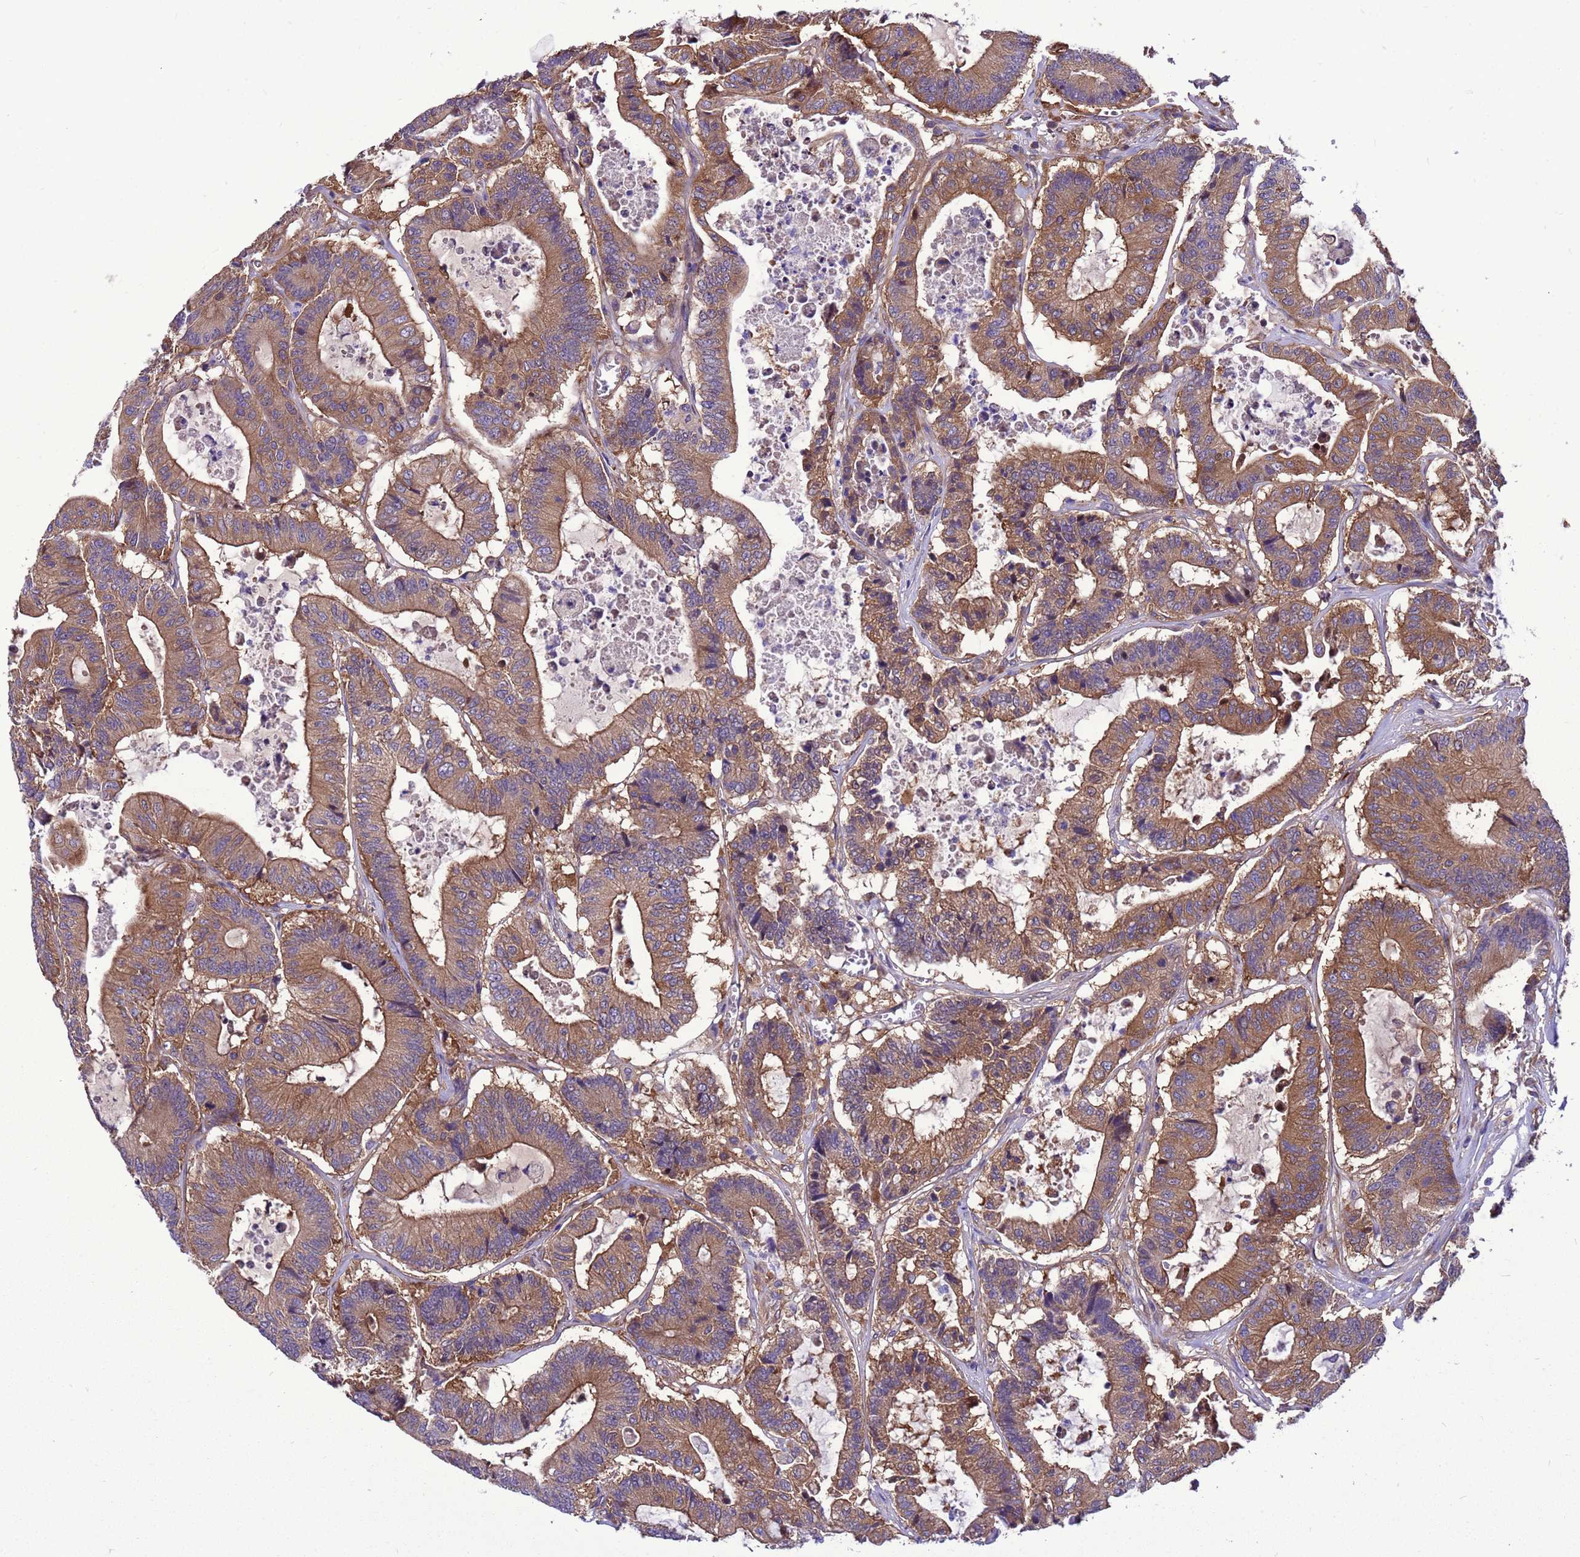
{"staining": {"intensity": "moderate", "quantity": ">75%", "location": "cytoplasmic/membranous"}, "tissue": "colorectal cancer", "cell_type": "Tumor cells", "image_type": "cancer", "snomed": [{"axis": "morphology", "description": "Adenocarcinoma, NOS"}, {"axis": "topography", "description": "Colon"}], "caption": "This is a histology image of immunohistochemistry staining of adenocarcinoma (colorectal), which shows moderate staining in the cytoplasmic/membranous of tumor cells.", "gene": "RABEP2", "patient": {"sex": "female", "age": 84}}